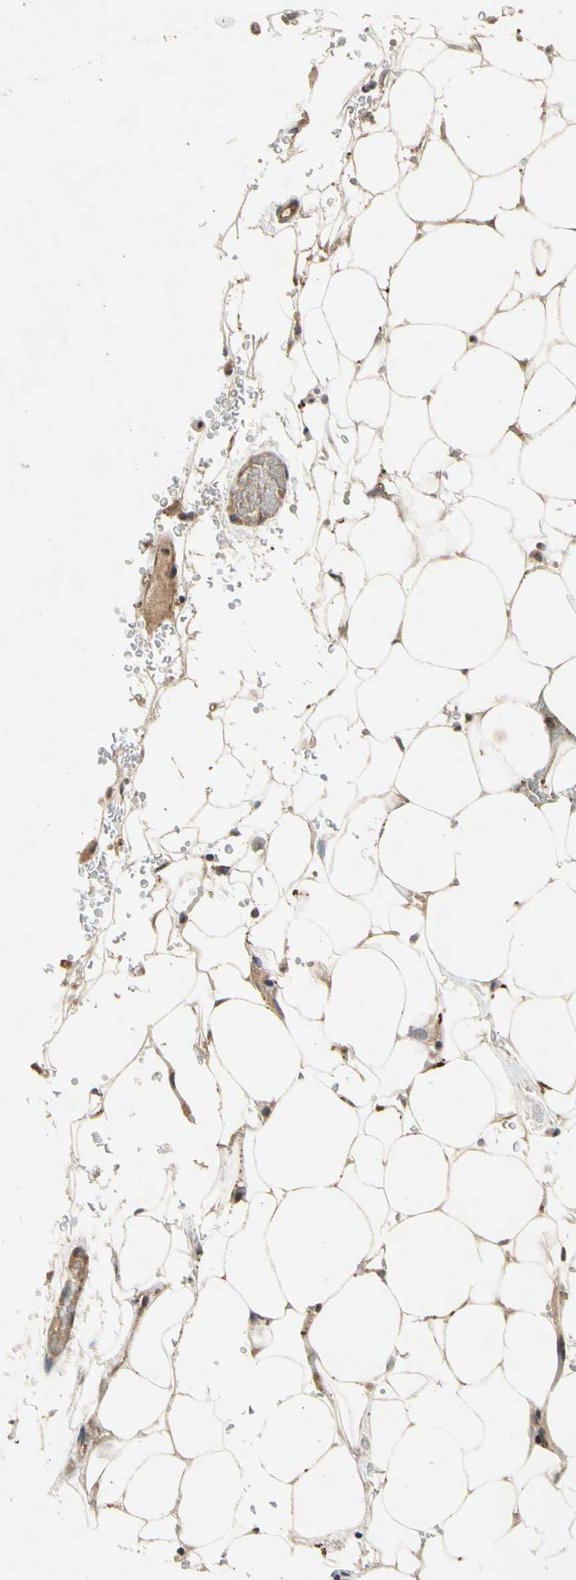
{"staining": {"intensity": "moderate", "quantity": "25%-75%", "location": "cytoplasmic/membranous"}, "tissue": "adipose tissue", "cell_type": "Adipocytes", "image_type": "normal", "snomed": [{"axis": "morphology", "description": "Normal tissue, NOS"}, {"axis": "topography", "description": "Peripheral nerve tissue"}], "caption": "A high-resolution micrograph shows IHC staining of benign adipose tissue, which displays moderate cytoplasmic/membranous expression in about 25%-75% of adipocytes.", "gene": "DPY19L3", "patient": {"sex": "male", "age": 70}}